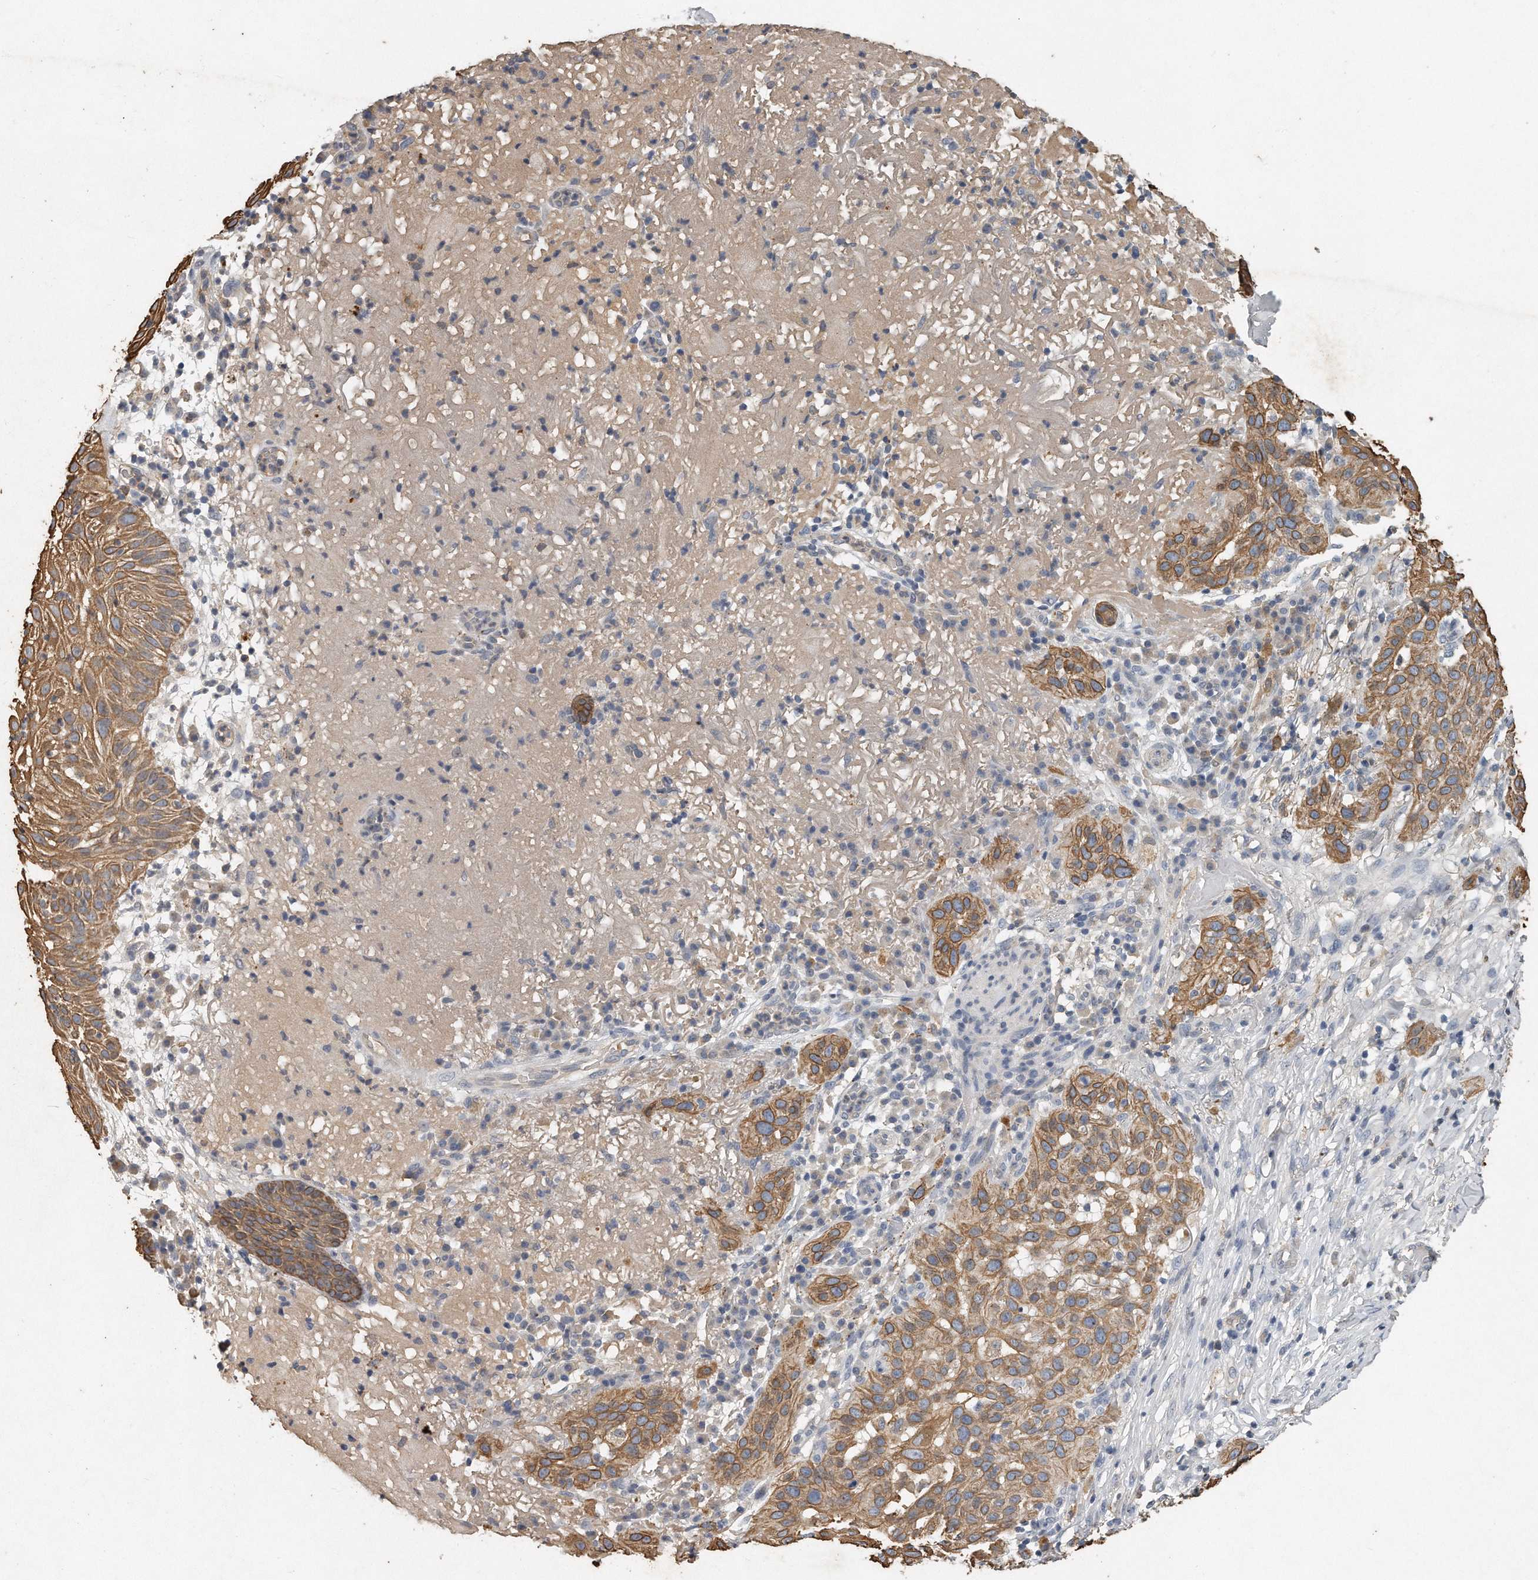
{"staining": {"intensity": "moderate", "quantity": ">75%", "location": "cytoplasmic/membranous"}, "tissue": "skin cancer", "cell_type": "Tumor cells", "image_type": "cancer", "snomed": [{"axis": "morphology", "description": "Normal tissue, NOS"}, {"axis": "morphology", "description": "Squamous cell carcinoma, NOS"}, {"axis": "topography", "description": "Skin"}], "caption": "DAB immunohistochemical staining of skin squamous cell carcinoma reveals moderate cytoplasmic/membranous protein expression in approximately >75% of tumor cells.", "gene": "CAMK1", "patient": {"sex": "female", "age": 96}}